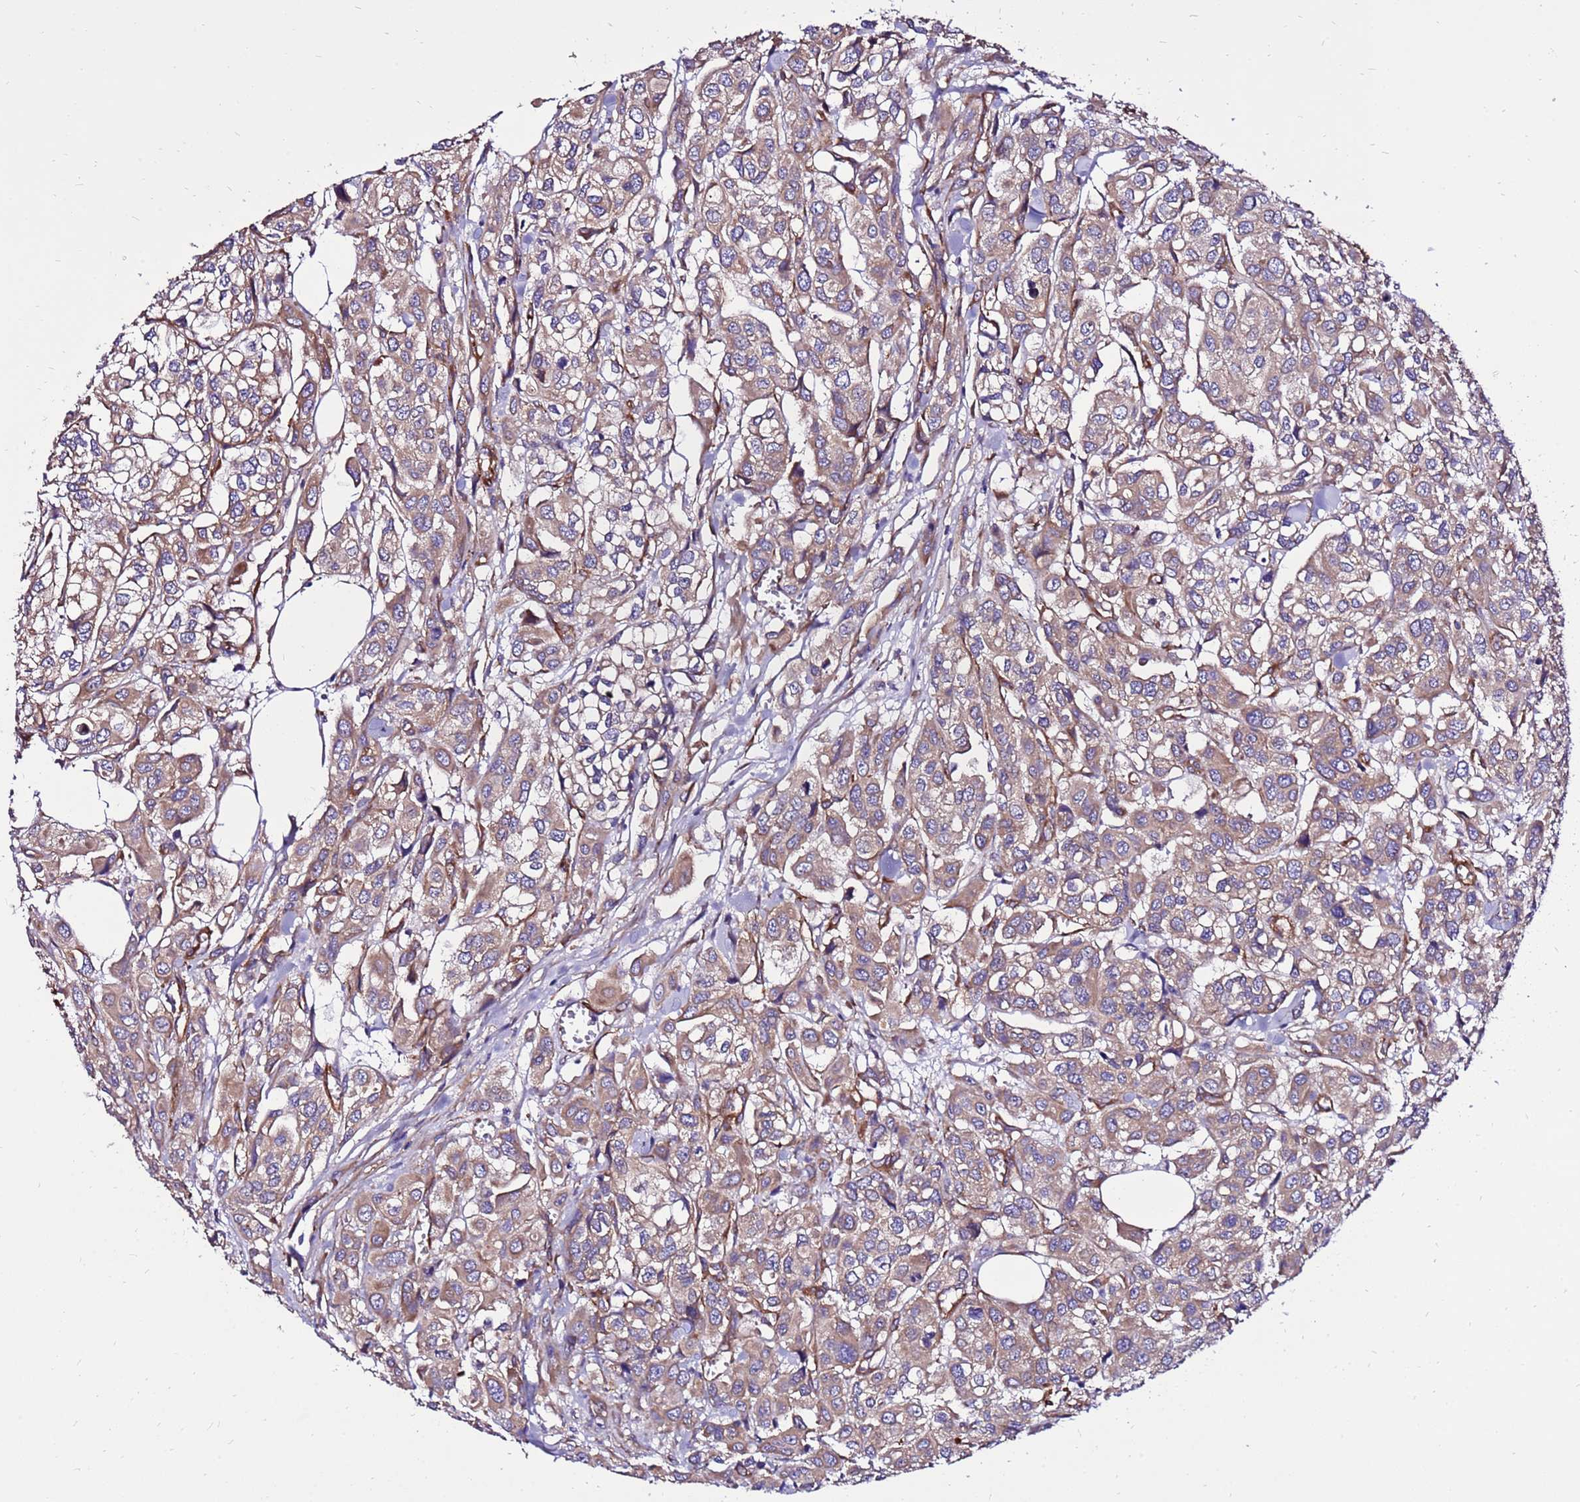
{"staining": {"intensity": "weak", "quantity": ">75%", "location": "cytoplasmic/membranous"}, "tissue": "urothelial cancer", "cell_type": "Tumor cells", "image_type": "cancer", "snomed": [{"axis": "morphology", "description": "Urothelial carcinoma, High grade"}, {"axis": "topography", "description": "Urinary bladder"}], "caption": "Immunohistochemistry (DAB) staining of human high-grade urothelial carcinoma reveals weak cytoplasmic/membranous protein staining in about >75% of tumor cells.", "gene": "EI24", "patient": {"sex": "male", "age": 67}}